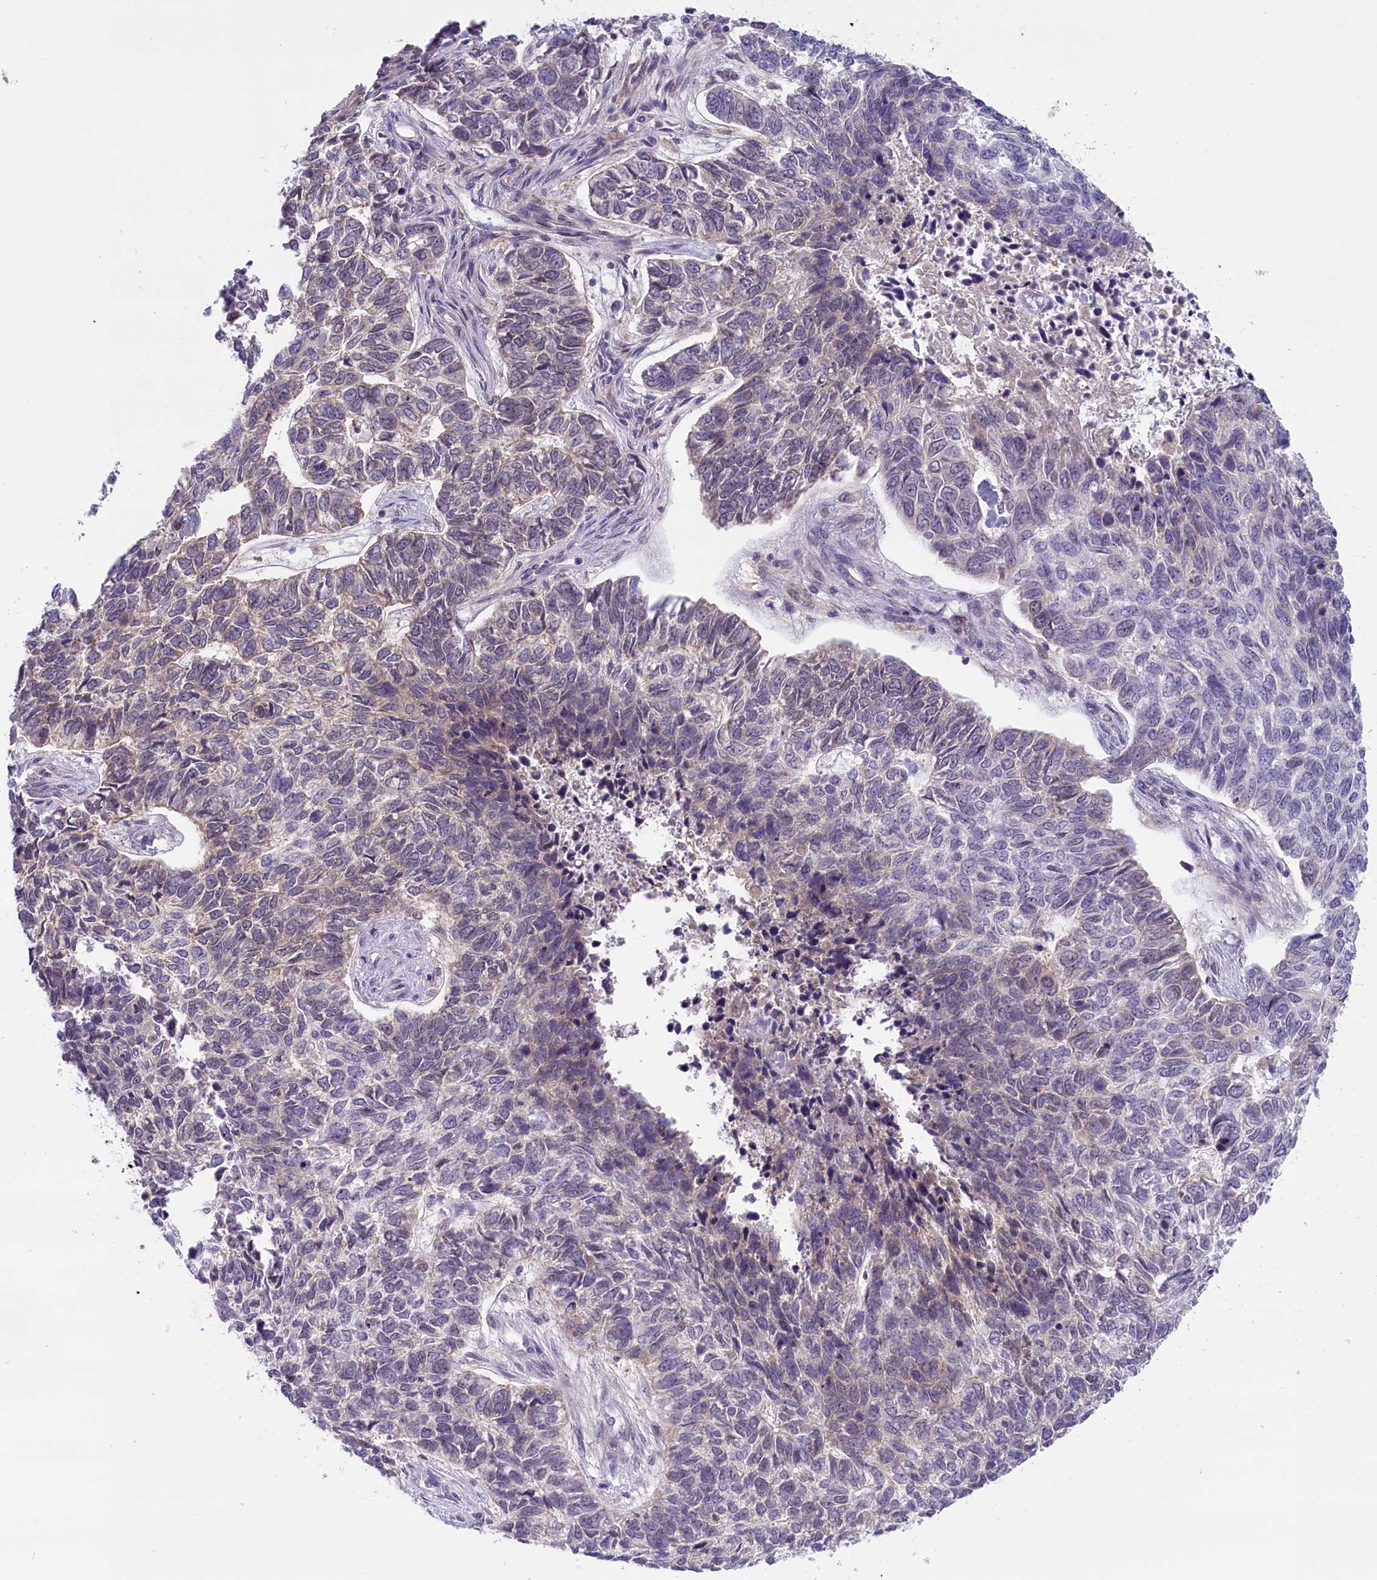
{"staining": {"intensity": "weak", "quantity": "<25%", "location": "cytoplasmic/membranous"}, "tissue": "skin cancer", "cell_type": "Tumor cells", "image_type": "cancer", "snomed": [{"axis": "morphology", "description": "Basal cell carcinoma"}, {"axis": "topography", "description": "Skin"}], "caption": "This is an immunohistochemistry (IHC) histopathology image of human basal cell carcinoma (skin). There is no staining in tumor cells.", "gene": "CRAMP1", "patient": {"sex": "female", "age": 65}}